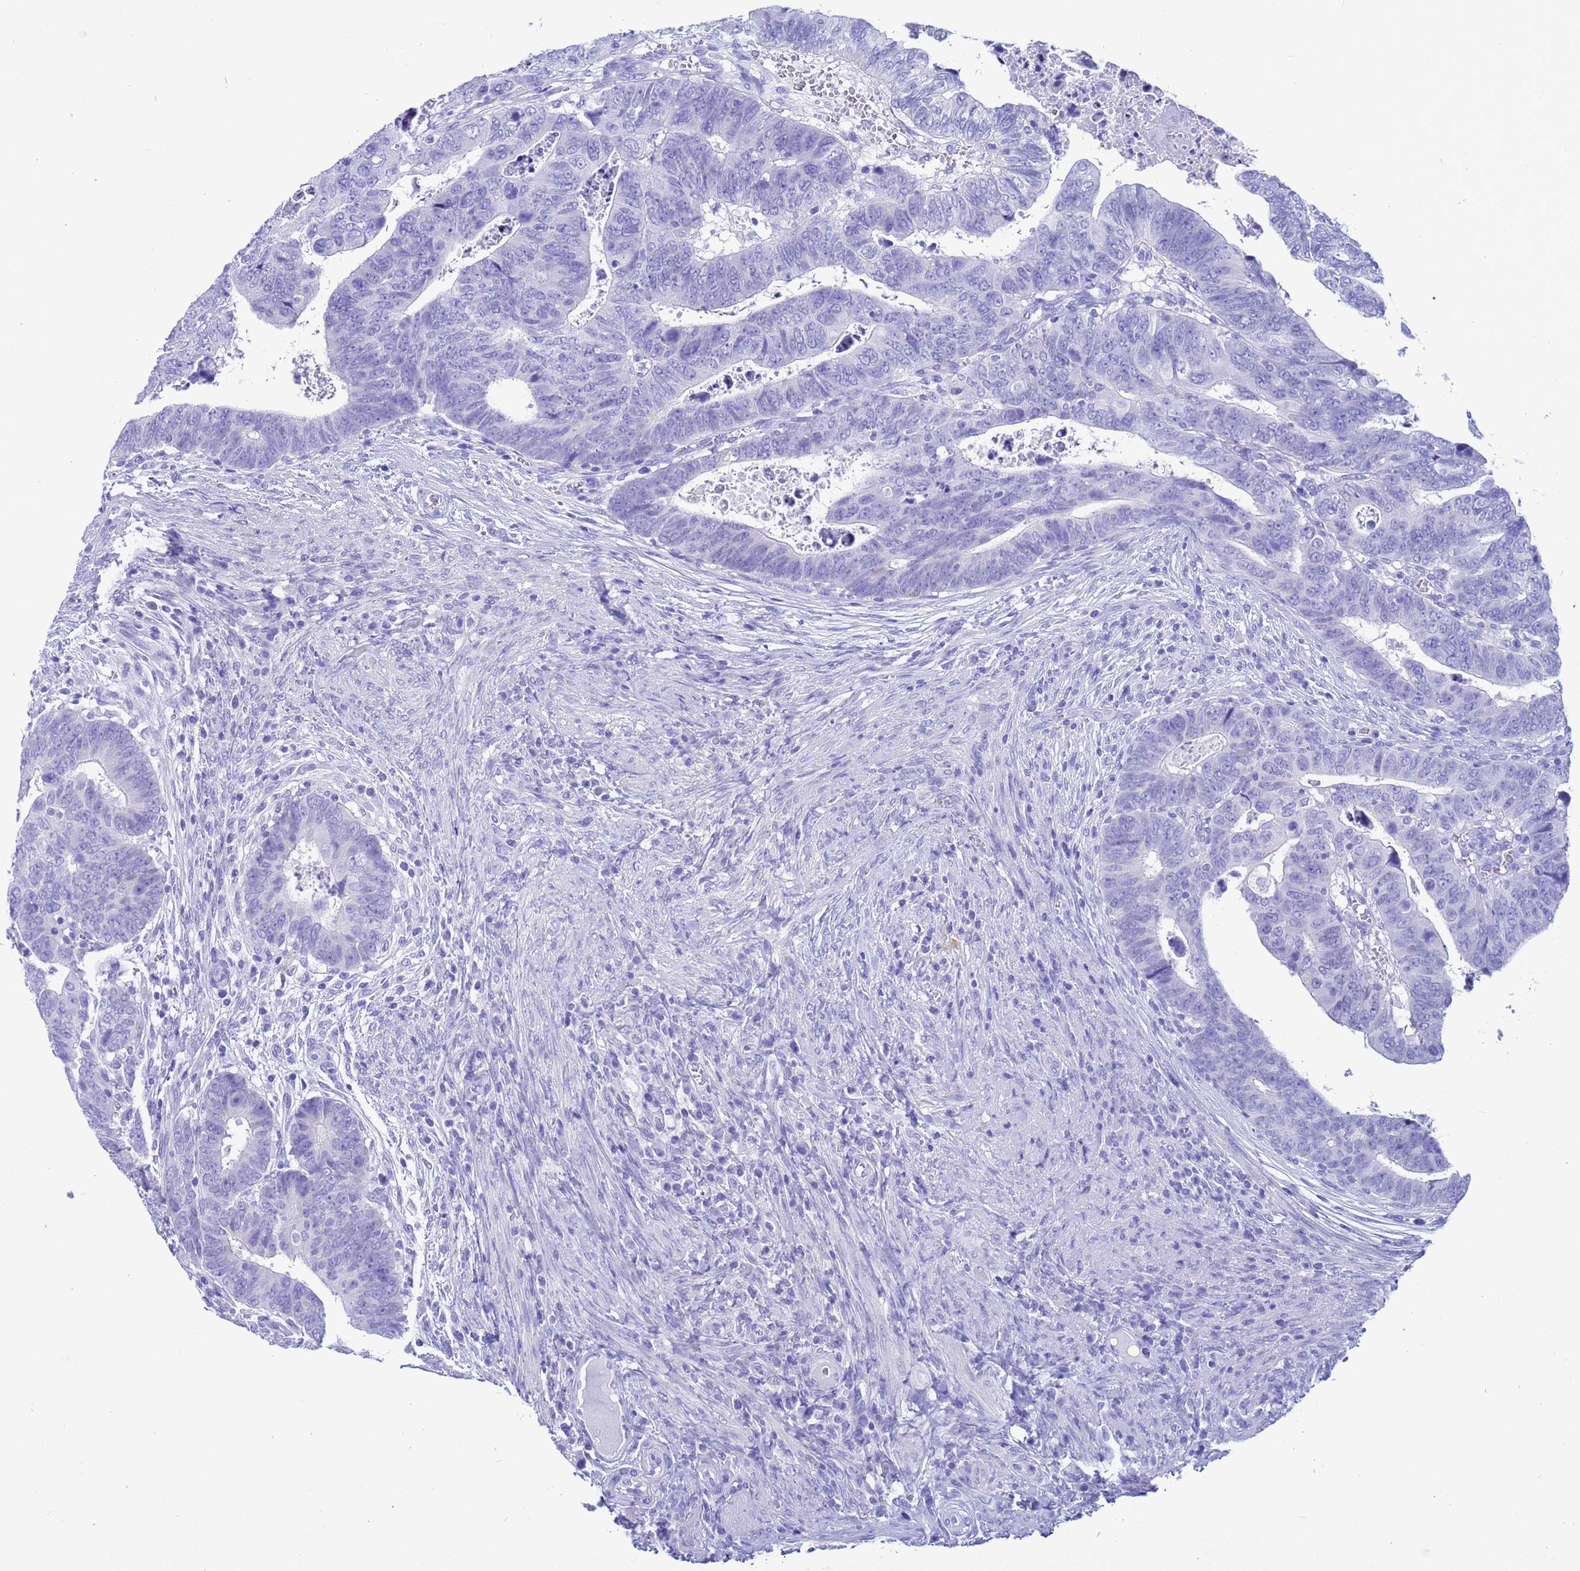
{"staining": {"intensity": "negative", "quantity": "none", "location": "none"}, "tissue": "colorectal cancer", "cell_type": "Tumor cells", "image_type": "cancer", "snomed": [{"axis": "morphology", "description": "Normal tissue, NOS"}, {"axis": "morphology", "description": "Adenocarcinoma, NOS"}, {"axis": "topography", "description": "Rectum"}], "caption": "An image of human colorectal cancer (adenocarcinoma) is negative for staining in tumor cells.", "gene": "AKR1C2", "patient": {"sex": "female", "age": 65}}